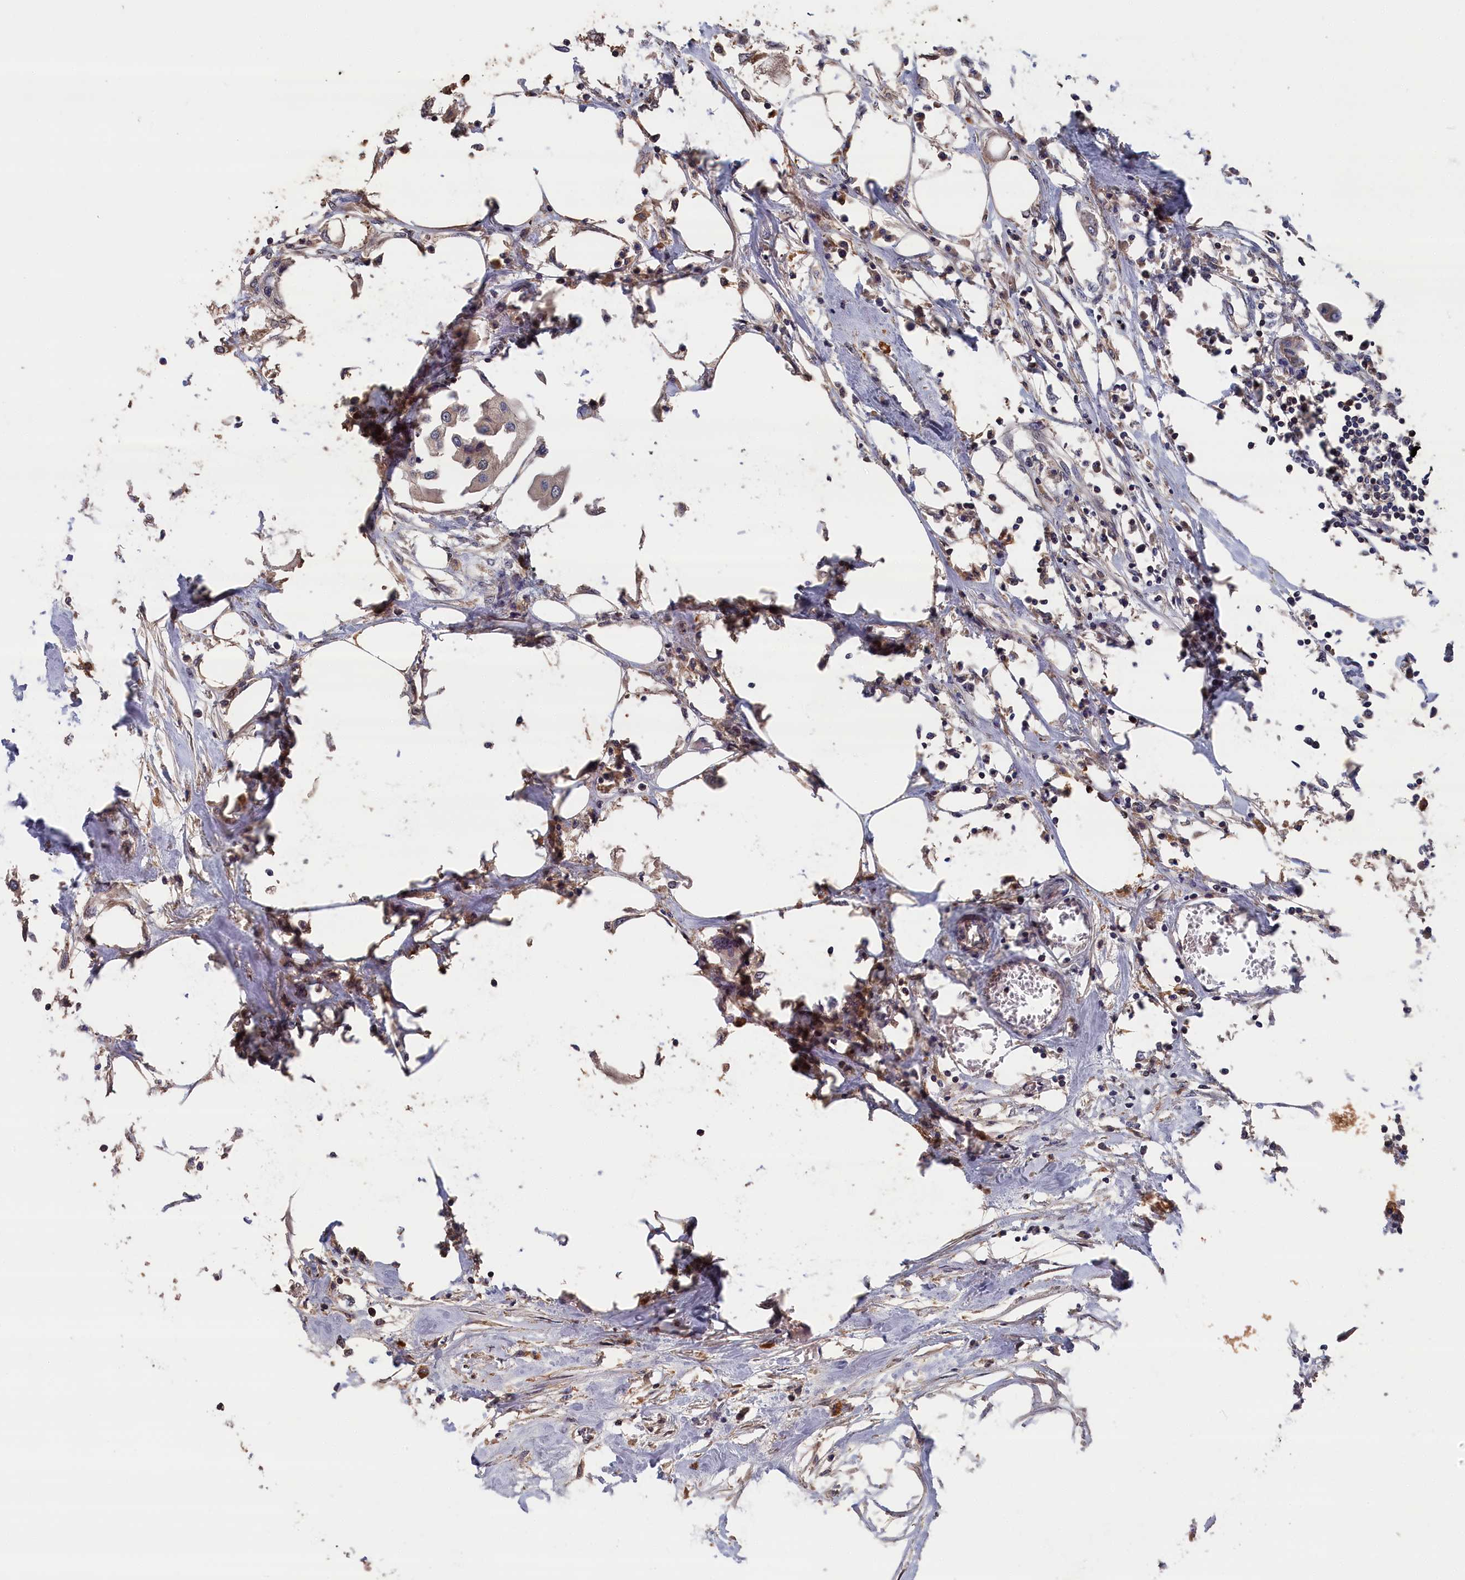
{"staining": {"intensity": "negative", "quantity": "none", "location": "none"}, "tissue": "urothelial cancer", "cell_type": "Tumor cells", "image_type": "cancer", "snomed": [{"axis": "morphology", "description": "Urothelial carcinoma, High grade"}, {"axis": "topography", "description": "Urinary bladder"}], "caption": "Immunohistochemistry (IHC) histopathology image of urothelial cancer stained for a protein (brown), which shows no positivity in tumor cells.", "gene": "RMI2", "patient": {"sex": "male", "age": 64}}